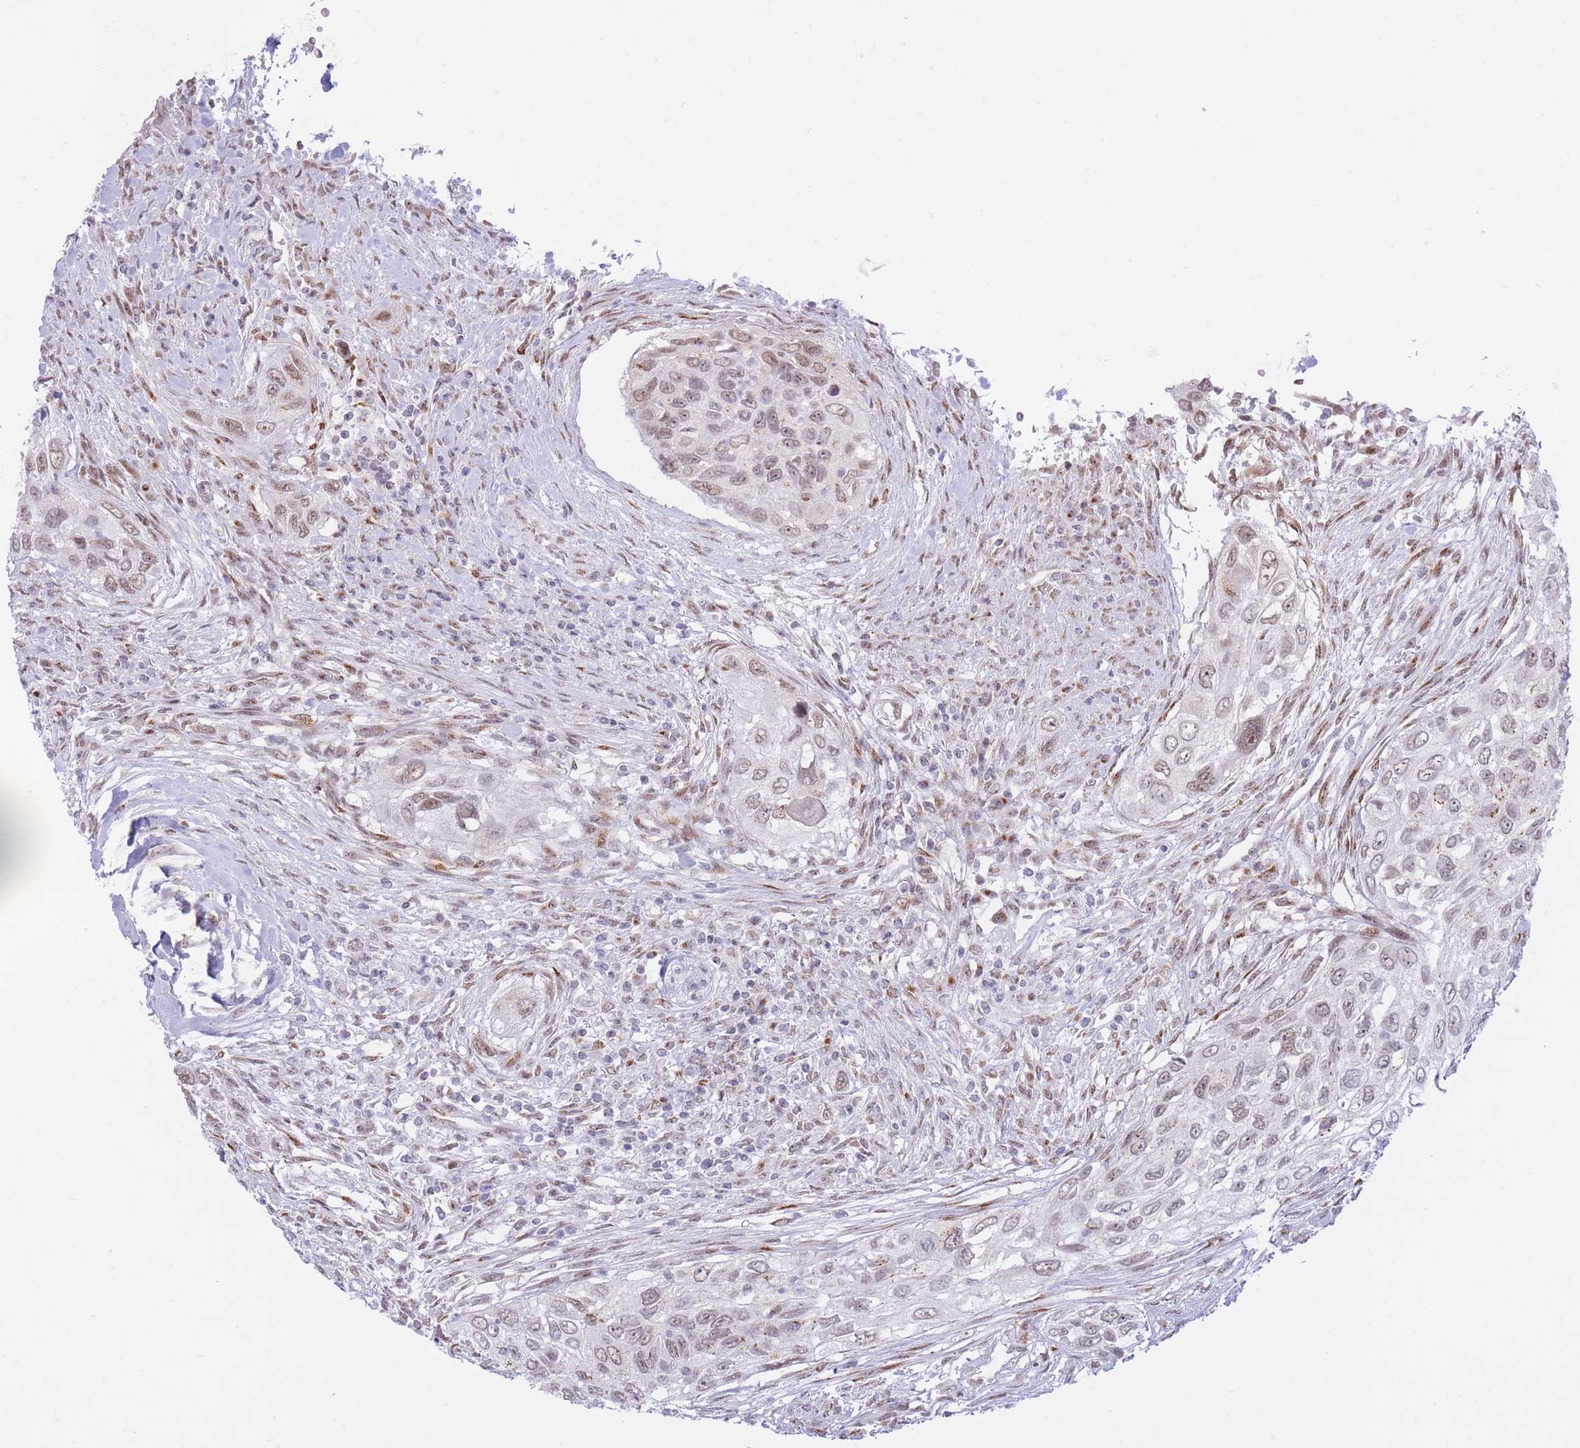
{"staining": {"intensity": "moderate", "quantity": "25%-75%", "location": "cytoplasmic/membranous,nuclear"}, "tissue": "urothelial cancer", "cell_type": "Tumor cells", "image_type": "cancer", "snomed": [{"axis": "morphology", "description": "Urothelial carcinoma, High grade"}, {"axis": "topography", "description": "Urinary bladder"}], "caption": "Brown immunohistochemical staining in human urothelial cancer demonstrates moderate cytoplasmic/membranous and nuclear expression in about 25%-75% of tumor cells.", "gene": "INO80C", "patient": {"sex": "female", "age": 60}}